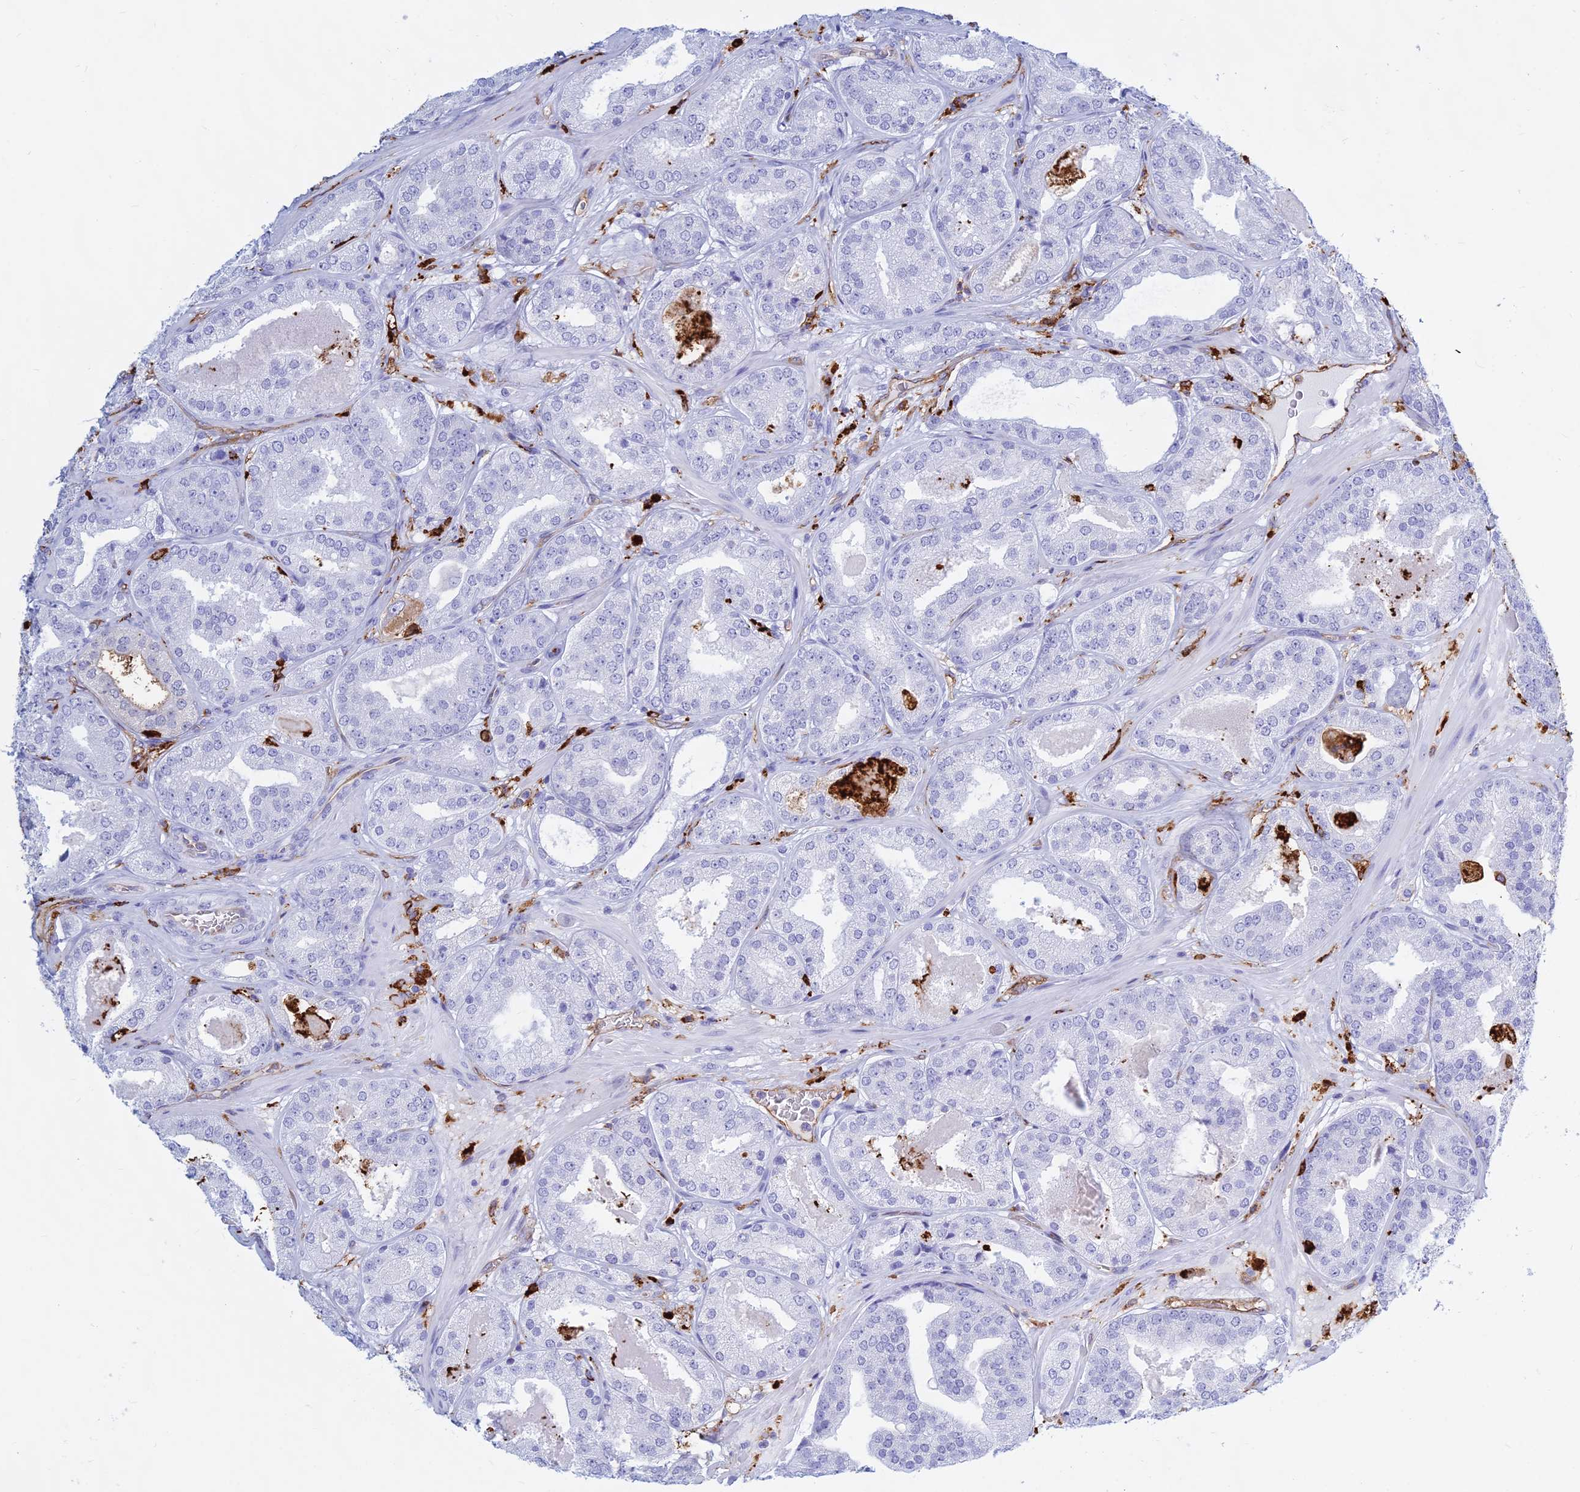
{"staining": {"intensity": "negative", "quantity": "none", "location": "none"}, "tissue": "prostate cancer", "cell_type": "Tumor cells", "image_type": "cancer", "snomed": [{"axis": "morphology", "description": "Adenocarcinoma, High grade"}, {"axis": "topography", "description": "Prostate"}], "caption": "Histopathology image shows no significant protein staining in tumor cells of prostate cancer.", "gene": "HLA-DRB1", "patient": {"sex": "male", "age": 63}}